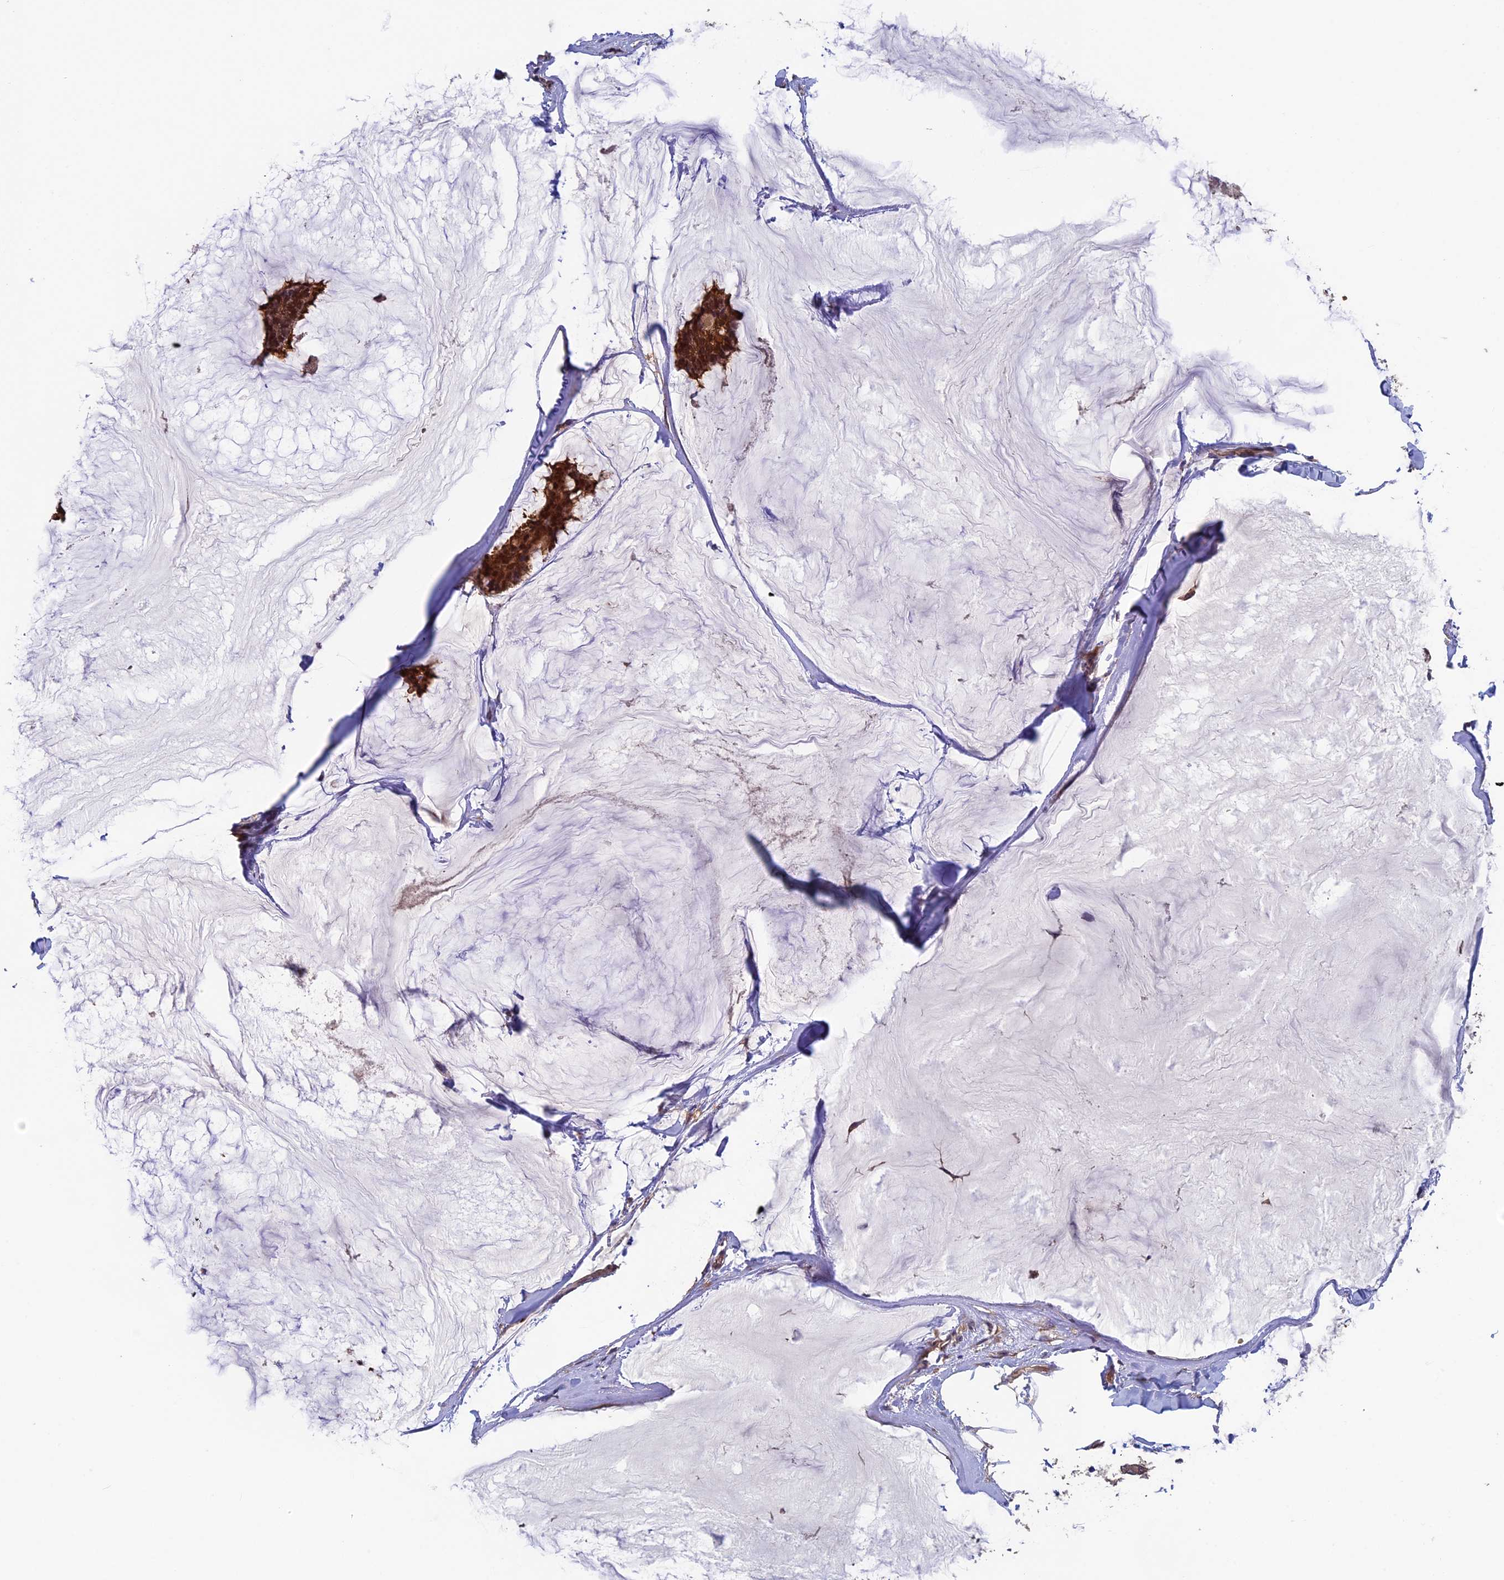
{"staining": {"intensity": "strong", "quantity": ">75%", "location": "cytoplasmic/membranous"}, "tissue": "breast cancer", "cell_type": "Tumor cells", "image_type": "cancer", "snomed": [{"axis": "morphology", "description": "Duct carcinoma"}, {"axis": "topography", "description": "Breast"}], "caption": "Breast infiltrating ductal carcinoma was stained to show a protein in brown. There is high levels of strong cytoplasmic/membranous positivity in approximately >75% of tumor cells. The staining is performed using DAB (3,3'-diaminobenzidine) brown chromogen to label protein expression. The nuclei are counter-stained blue using hematoxylin.", "gene": "LCMT1", "patient": {"sex": "female", "age": 93}}